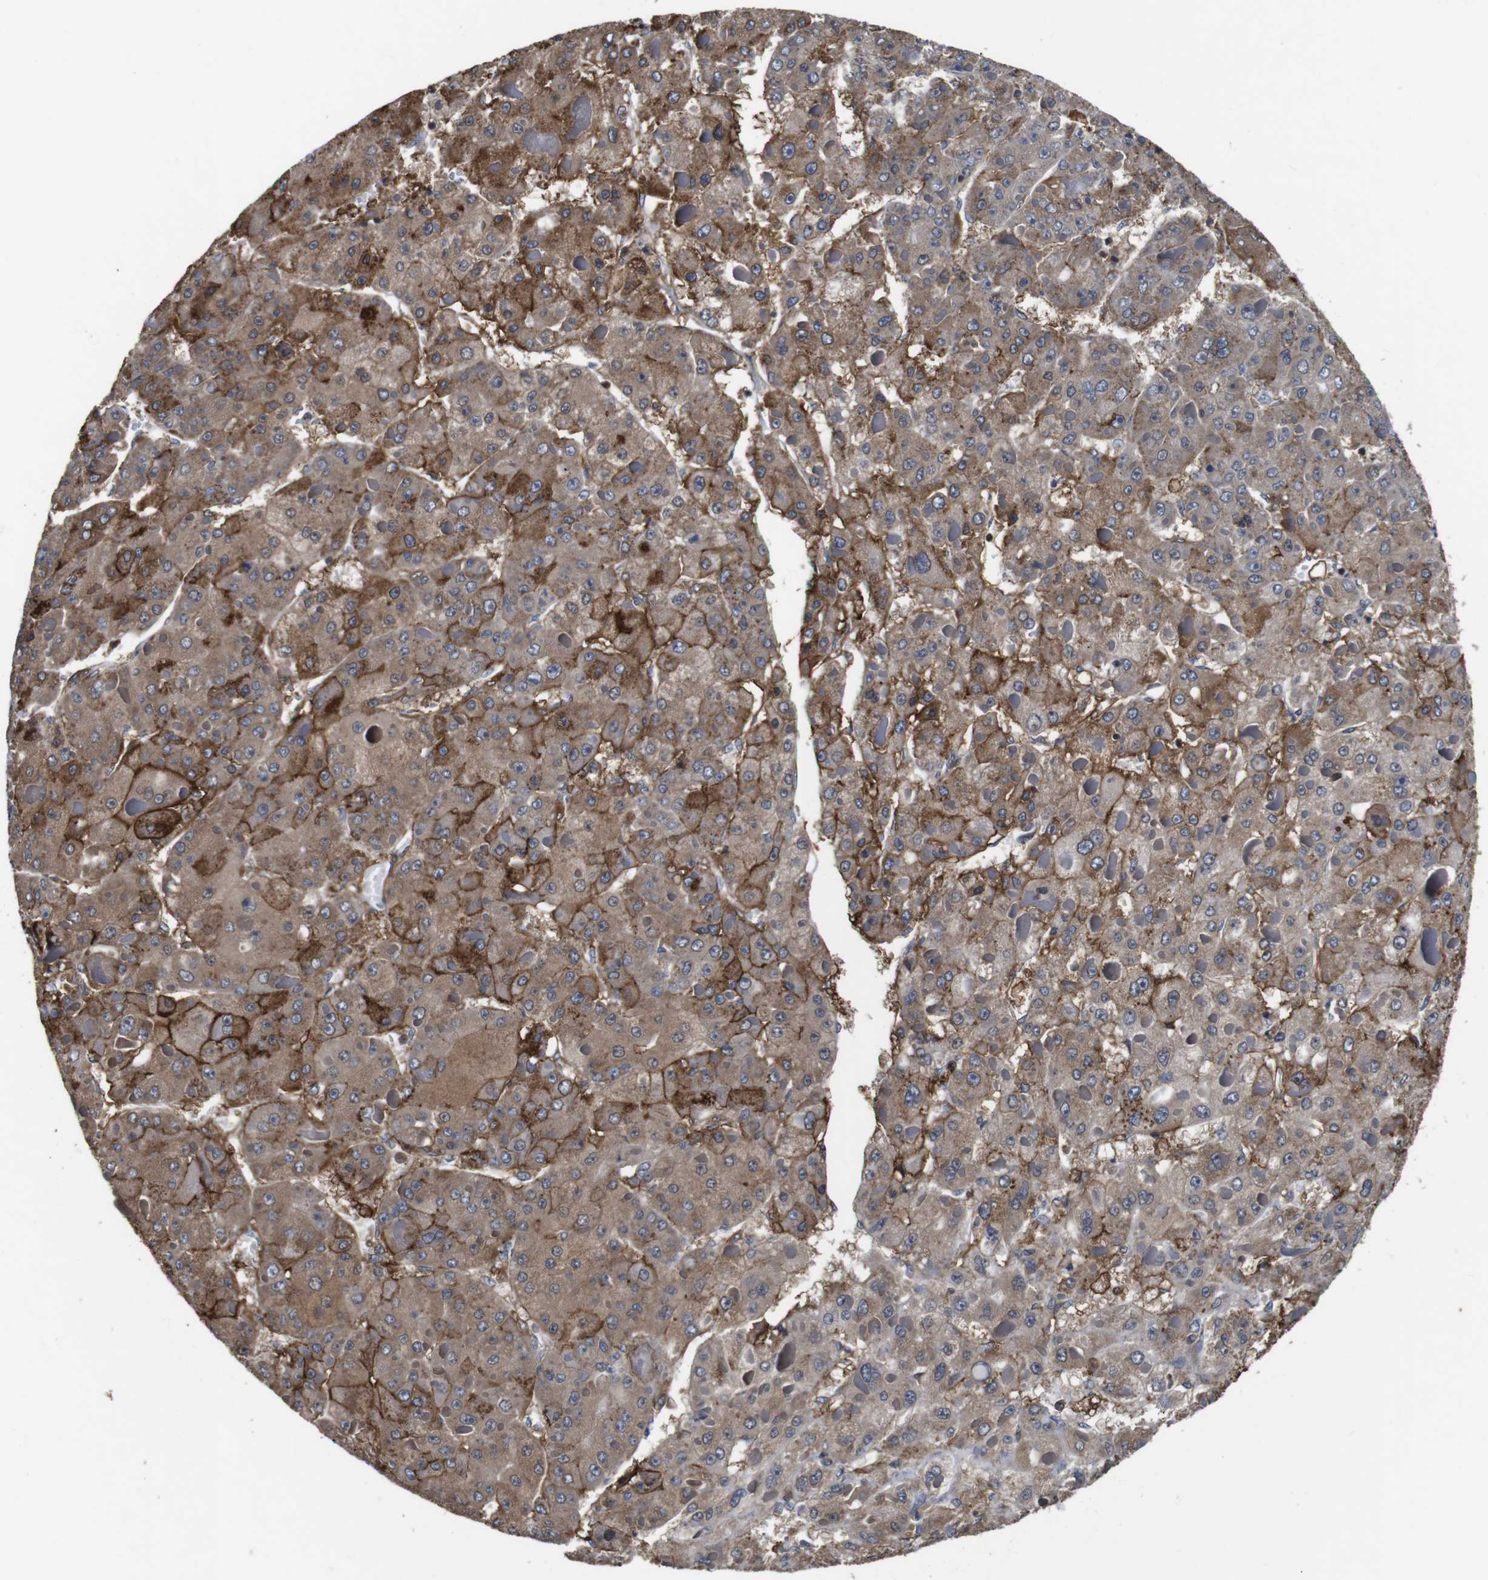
{"staining": {"intensity": "moderate", "quantity": ">75%", "location": "cytoplasmic/membranous"}, "tissue": "liver cancer", "cell_type": "Tumor cells", "image_type": "cancer", "snomed": [{"axis": "morphology", "description": "Carcinoma, Hepatocellular, NOS"}, {"axis": "topography", "description": "Liver"}], "caption": "The image reveals staining of liver hepatocellular carcinoma, revealing moderate cytoplasmic/membranous protein positivity (brown color) within tumor cells.", "gene": "PI4KA", "patient": {"sex": "female", "age": 73}}